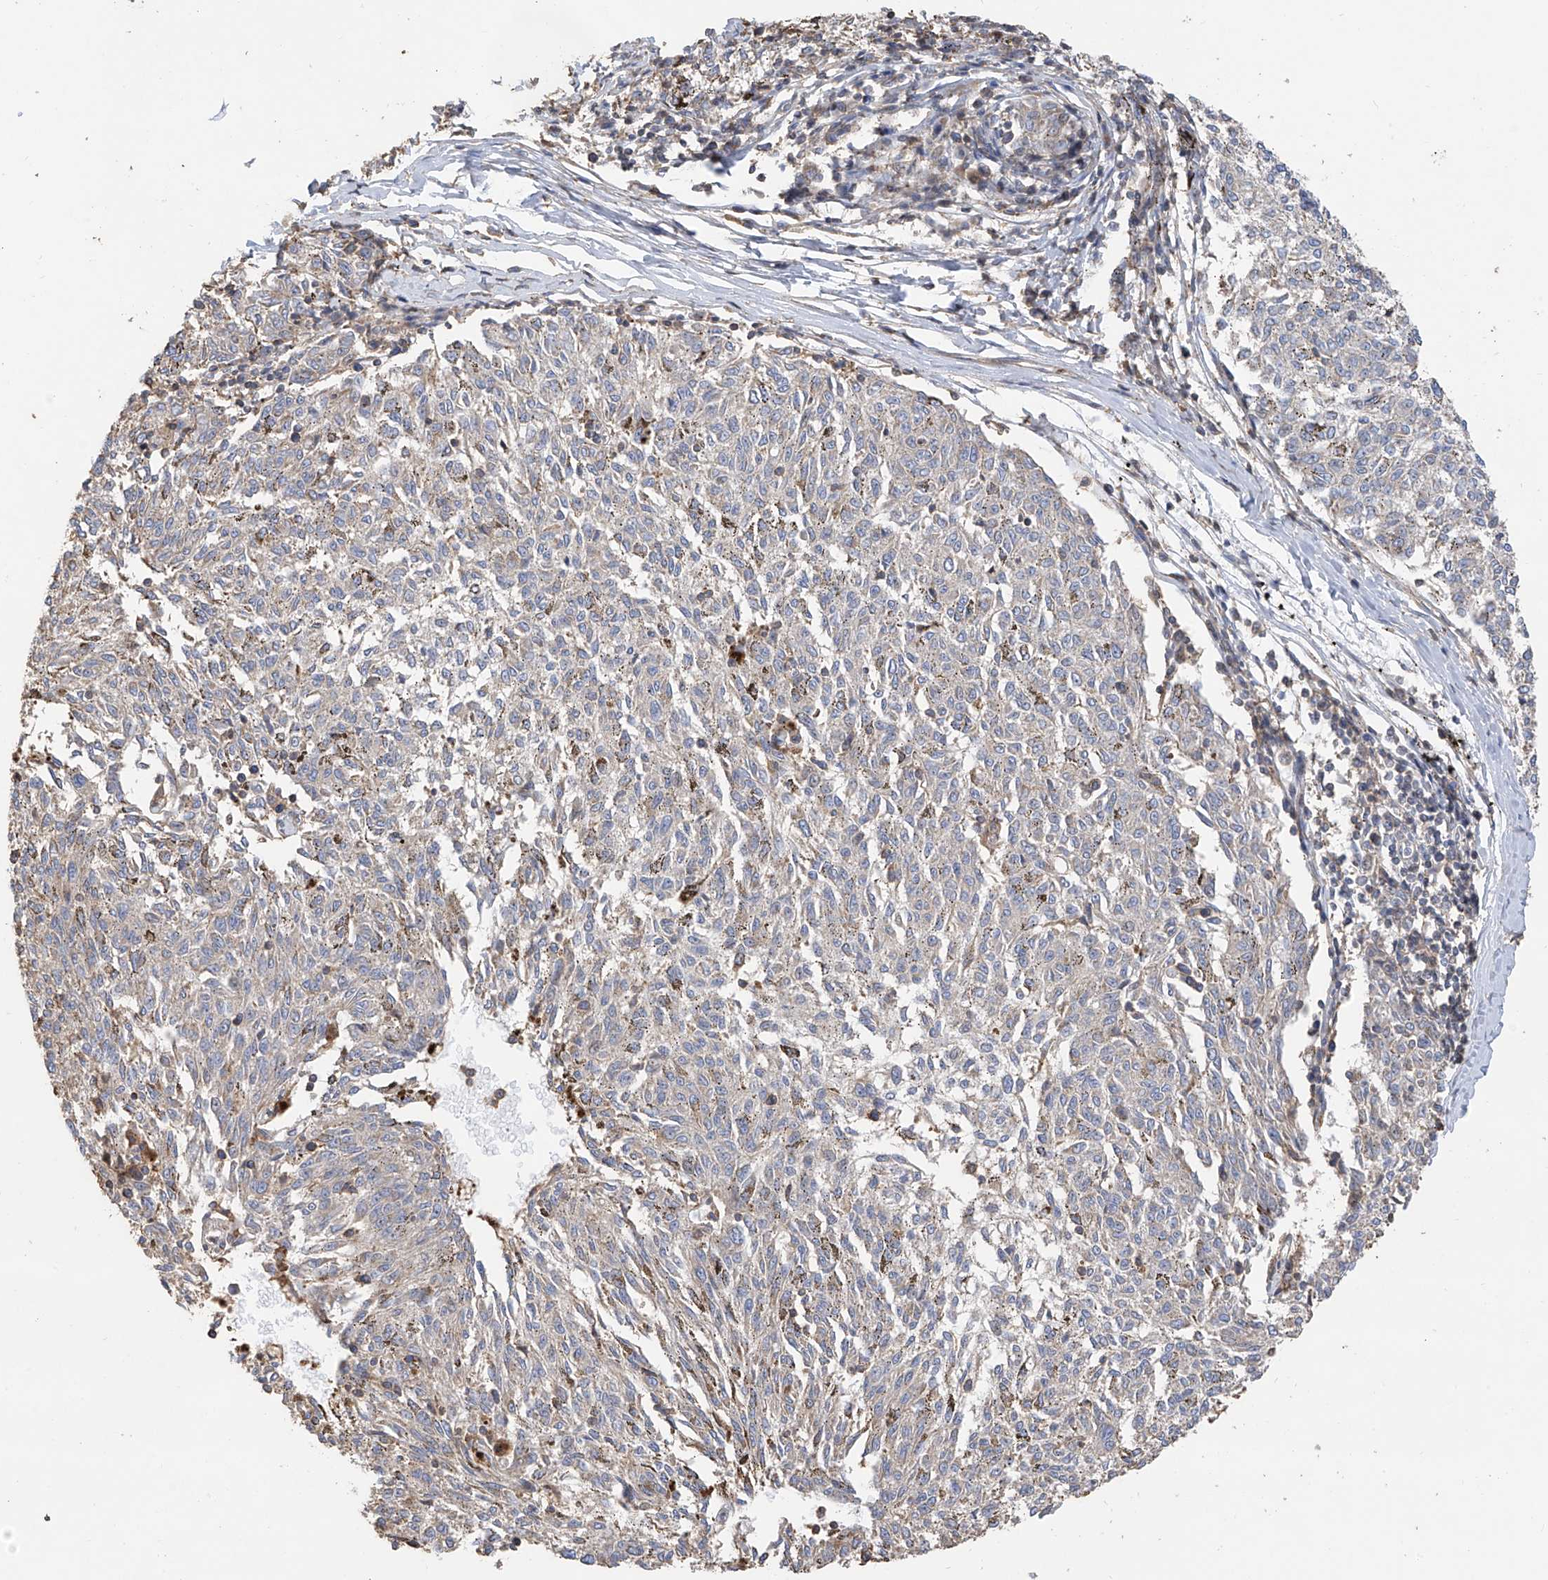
{"staining": {"intensity": "negative", "quantity": "none", "location": "none"}, "tissue": "melanoma", "cell_type": "Tumor cells", "image_type": "cancer", "snomed": [{"axis": "morphology", "description": "Malignant melanoma, NOS"}, {"axis": "topography", "description": "Skin"}], "caption": "A histopathology image of malignant melanoma stained for a protein reveals no brown staining in tumor cells.", "gene": "SLC43A3", "patient": {"sex": "female", "age": 72}}